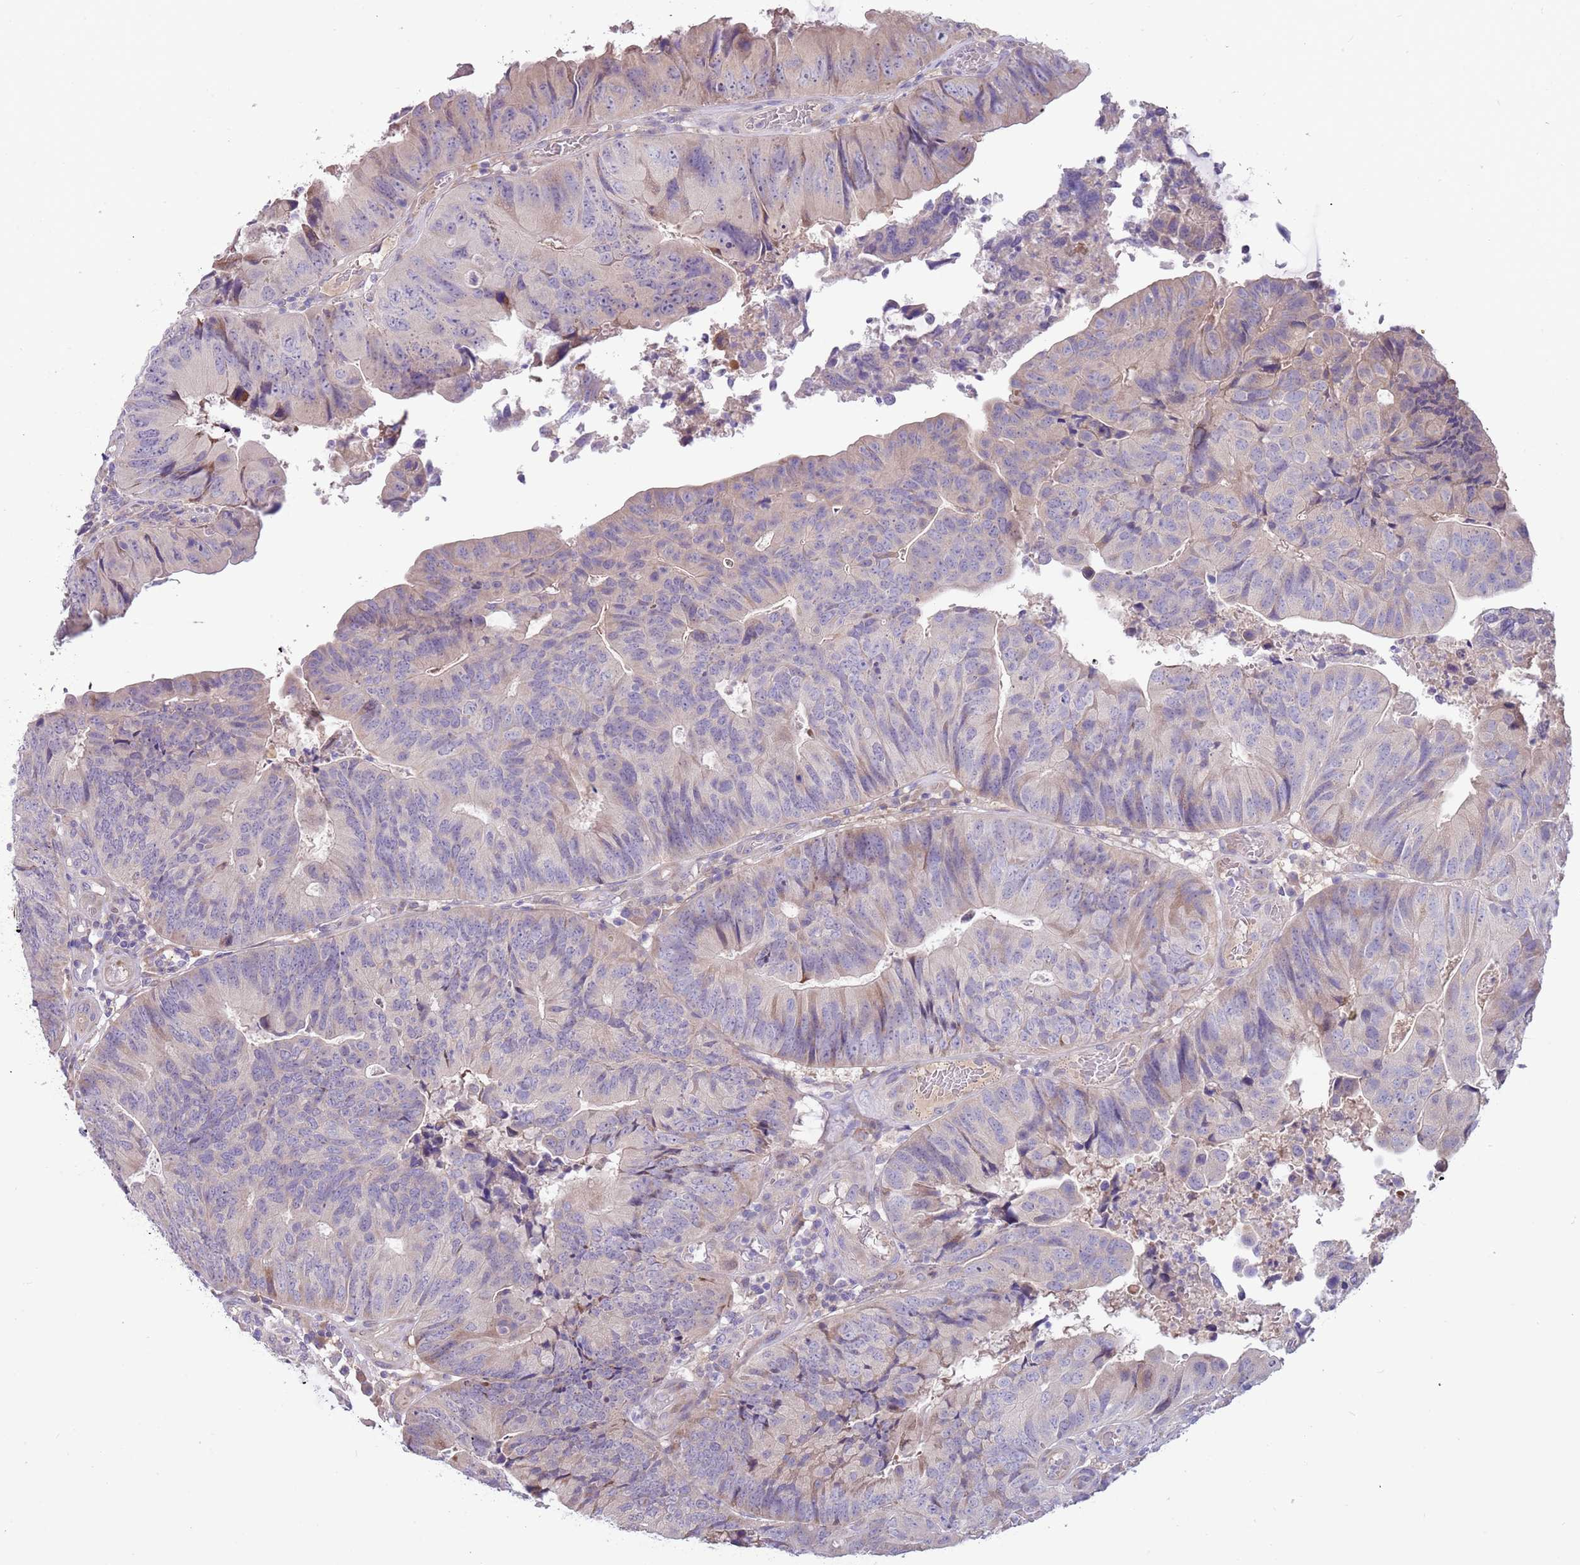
{"staining": {"intensity": "negative", "quantity": "none", "location": "none"}, "tissue": "colorectal cancer", "cell_type": "Tumor cells", "image_type": "cancer", "snomed": [{"axis": "morphology", "description": "Adenocarcinoma, NOS"}, {"axis": "topography", "description": "Colon"}], "caption": "Colorectal cancer stained for a protein using immunohistochemistry demonstrates no staining tumor cells.", "gene": "CABYR", "patient": {"sex": "female", "age": 67}}